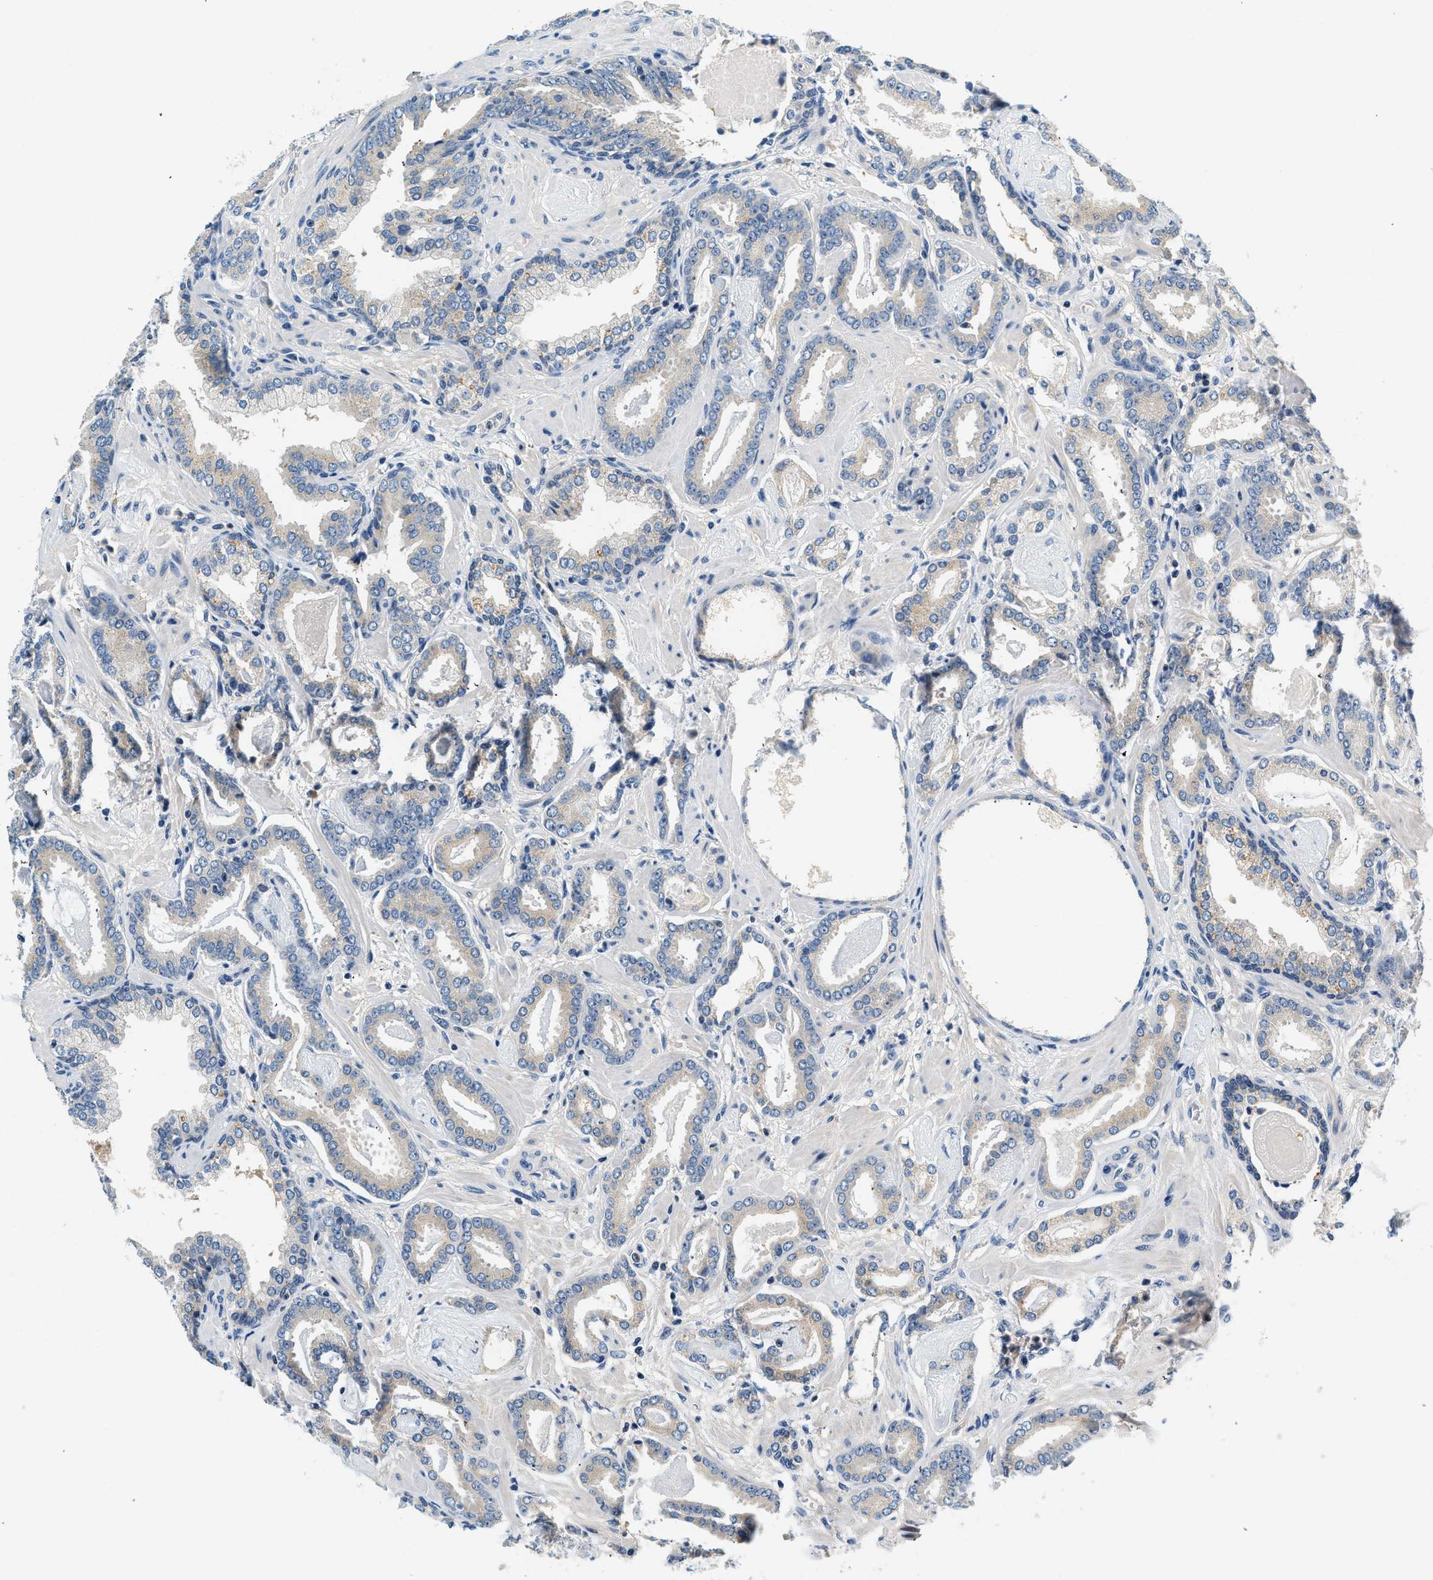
{"staining": {"intensity": "negative", "quantity": "none", "location": "none"}, "tissue": "prostate cancer", "cell_type": "Tumor cells", "image_type": "cancer", "snomed": [{"axis": "morphology", "description": "Adenocarcinoma, Low grade"}, {"axis": "topography", "description": "Prostate"}], "caption": "There is no significant staining in tumor cells of low-grade adenocarcinoma (prostate). The staining is performed using DAB brown chromogen with nuclei counter-stained in using hematoxylin.", "gene": "SLC35E1", "patient": {"sex": "male", "age": 53}}